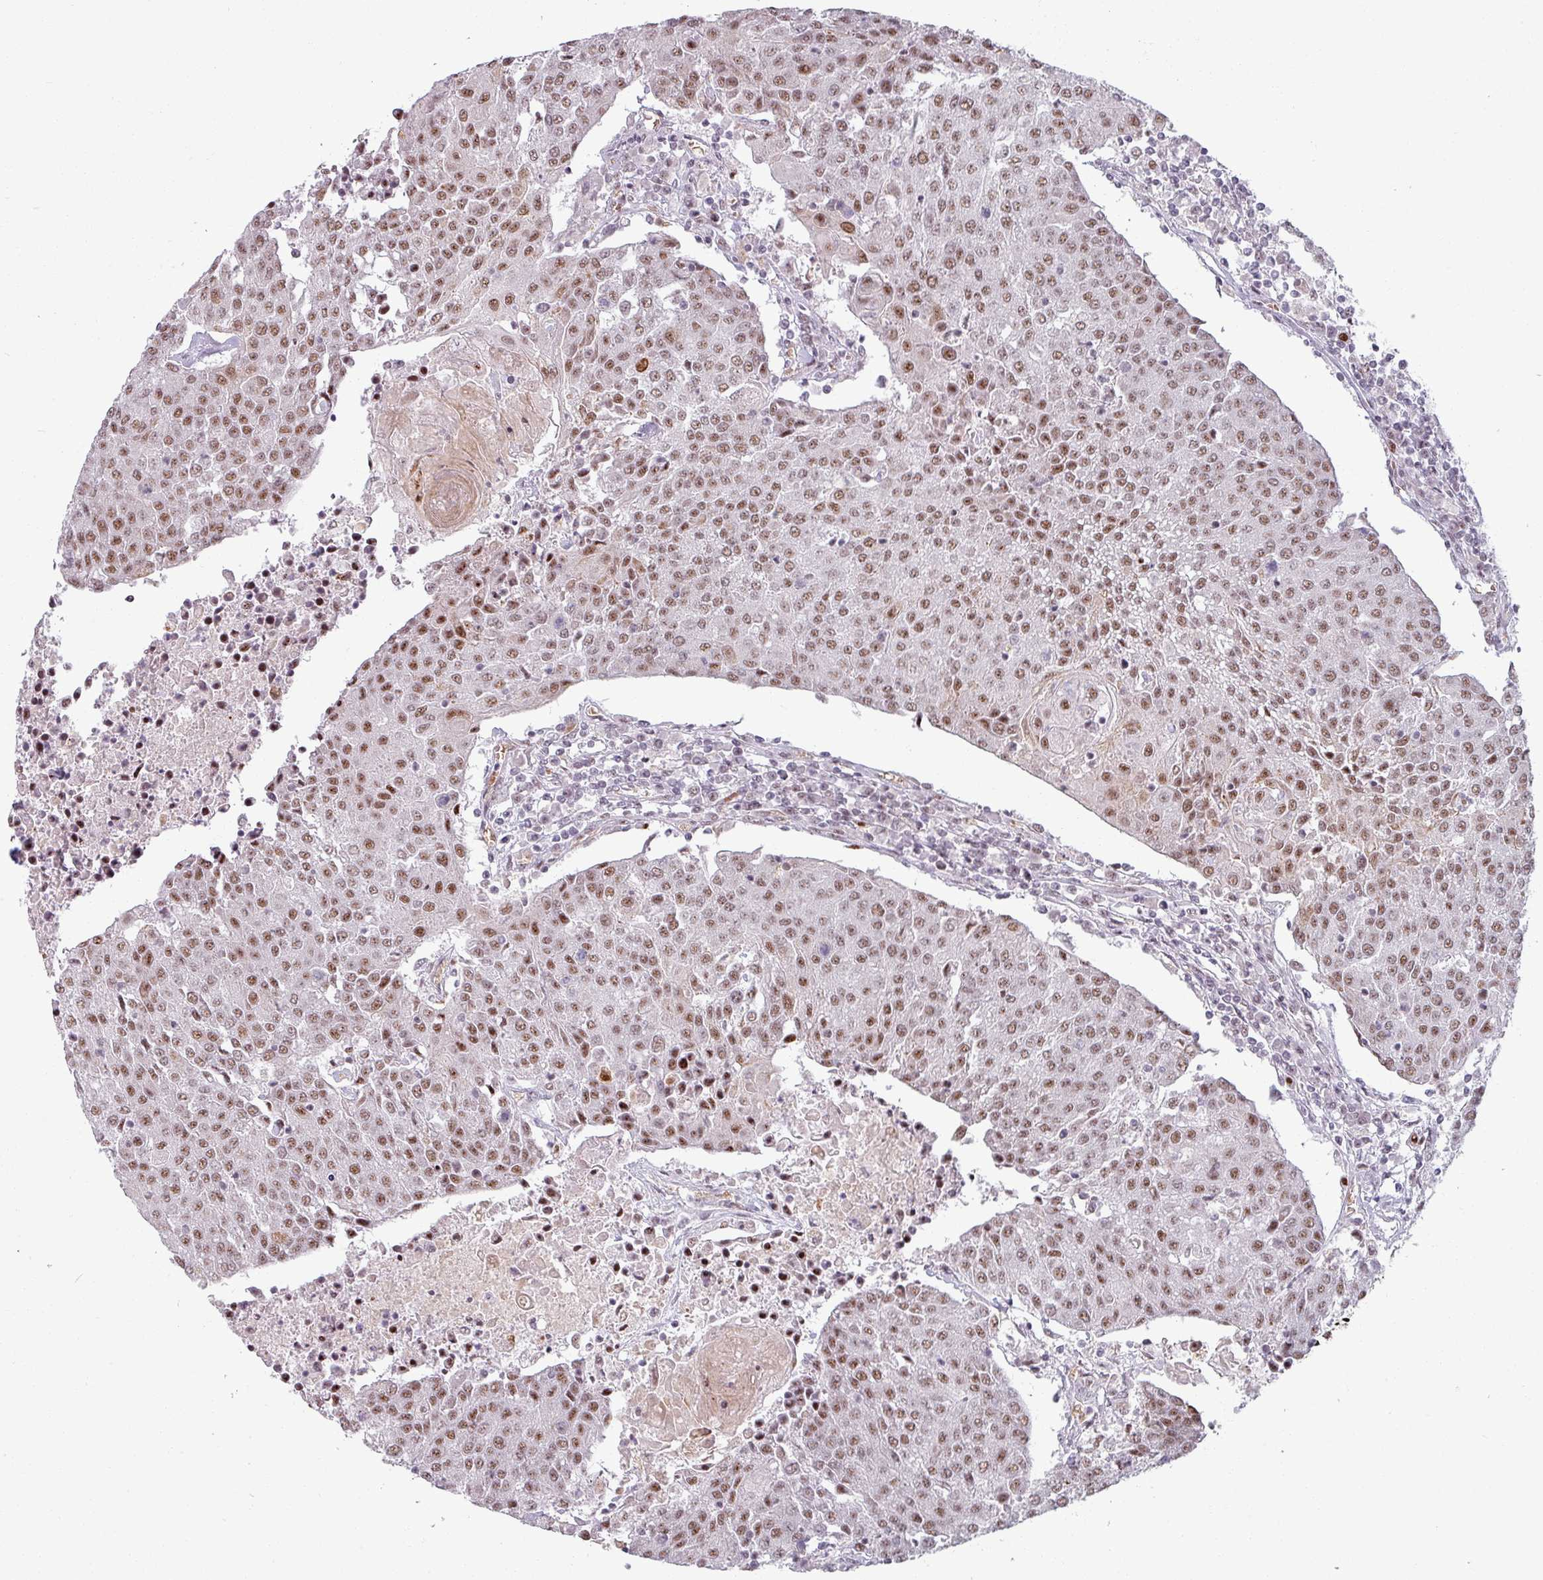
{"staining": {"intensity": "moderate", "quantity": ">75%", "location": "nuclear"}, "tissue": "urothelial cancer", "cell_type": "Tumor cells", "image_type": "cancer", "snomed": [{"axis": "morphology", "description": "Urothelial carcinoma, High grade"}, {"axis": "topography", "description": "Urinary bladder"}], "caption": "High-power microscopy captured an immunohistochemistry micrograph of urothelial carcinoma (high-grade), revealing moderate nuclear positivity in approximately >75% of tumor cells.", "gene": "NCOR1", "patient": {"sex": "female", "age": 85}}